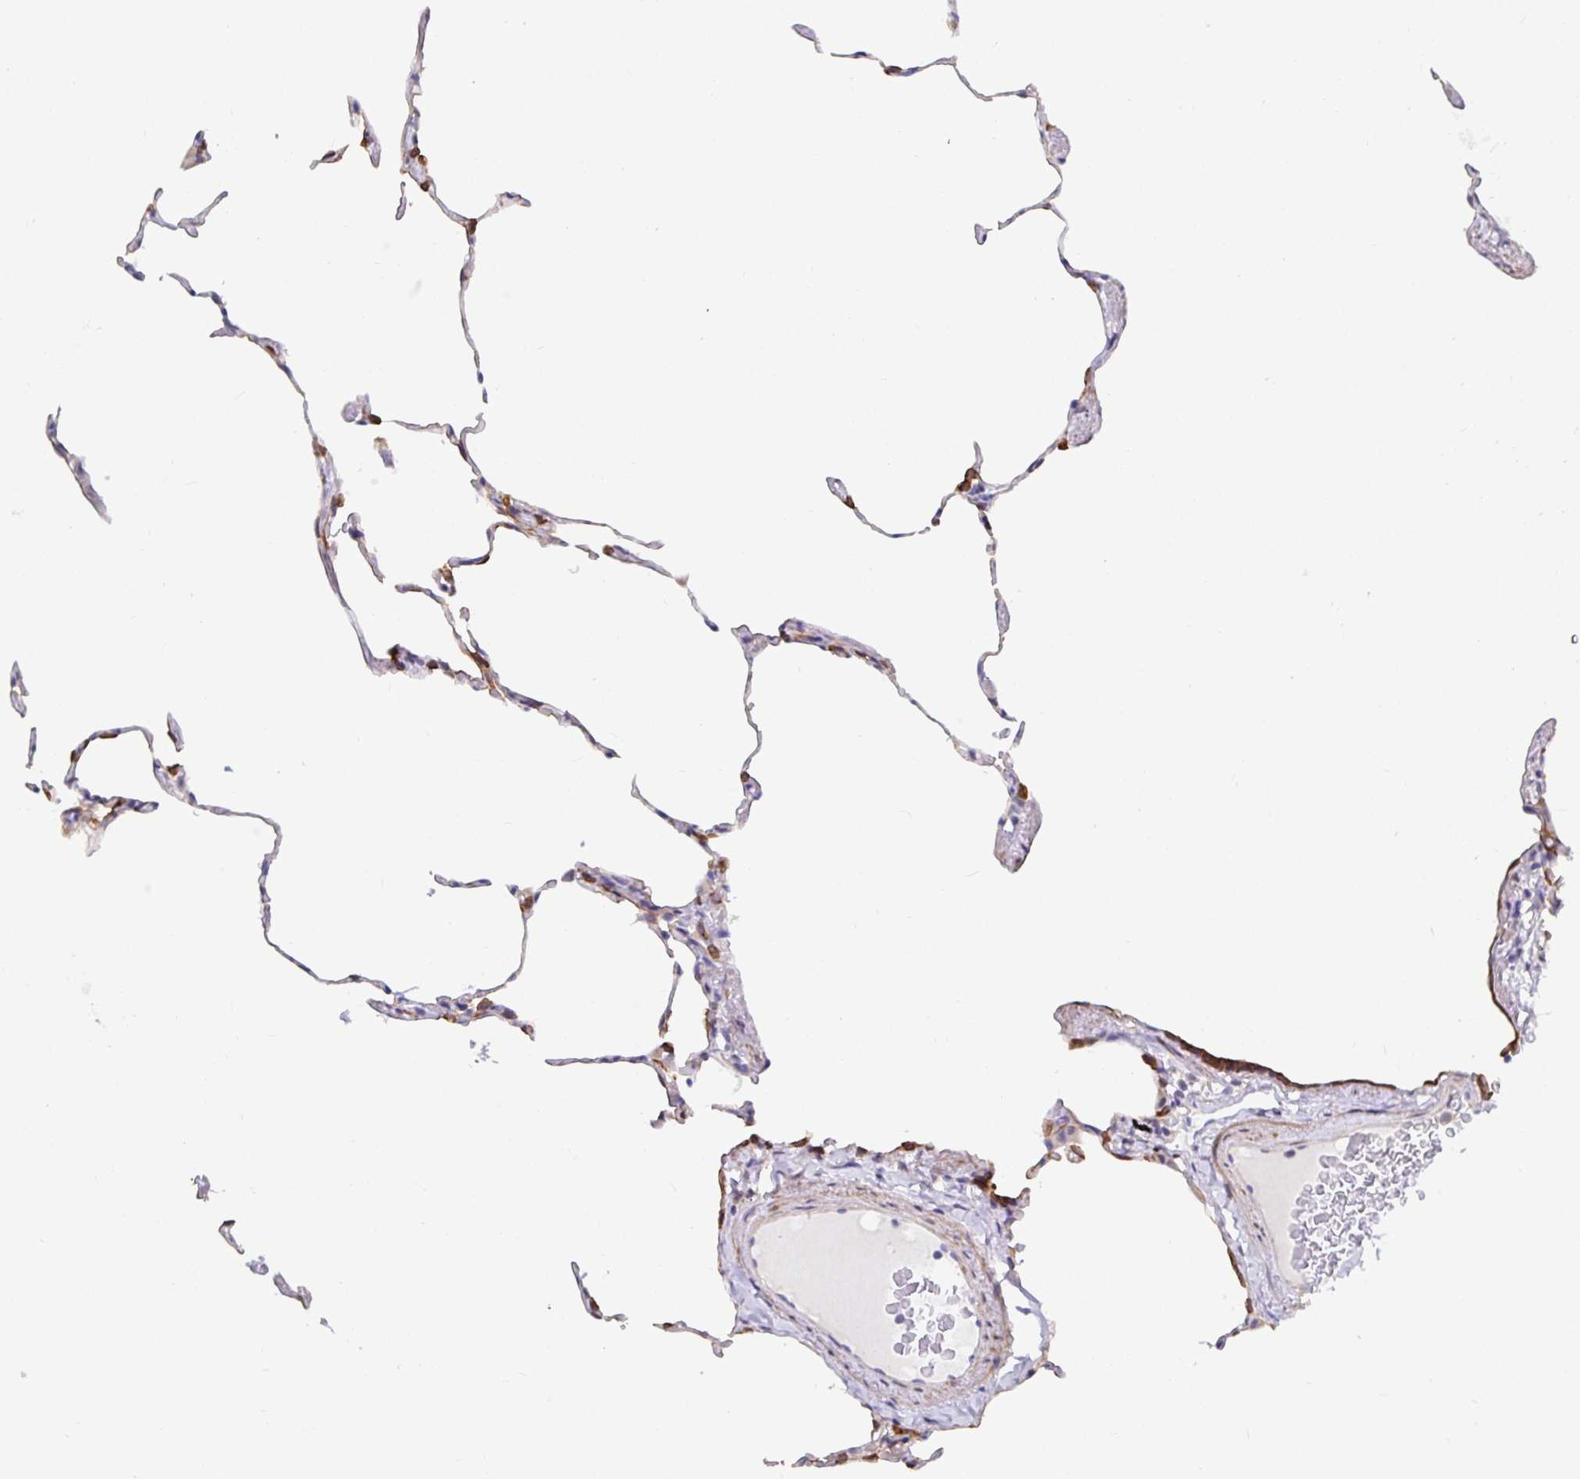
{"staining": {"intensity": "strong", "quantity": "<25%", "location": "cytoplasmic/membranous"}, "tissue": "lung", "cell_type": "Alveolar cells", "image_type": "normal", "snomed": [{"axis": "morphology", "description": "Normal tissue, NOS"}, {"axis": "topography", "description": "Lung"}], "caption": "IHC image of benign lung stained for a protein (brown), which displays medium levels of strong cytoplasmic/membranous staining in approximately <25% of alveolar cells.", "gene": "ZIK1", "patient": {"sex": "female", "age": 57}}